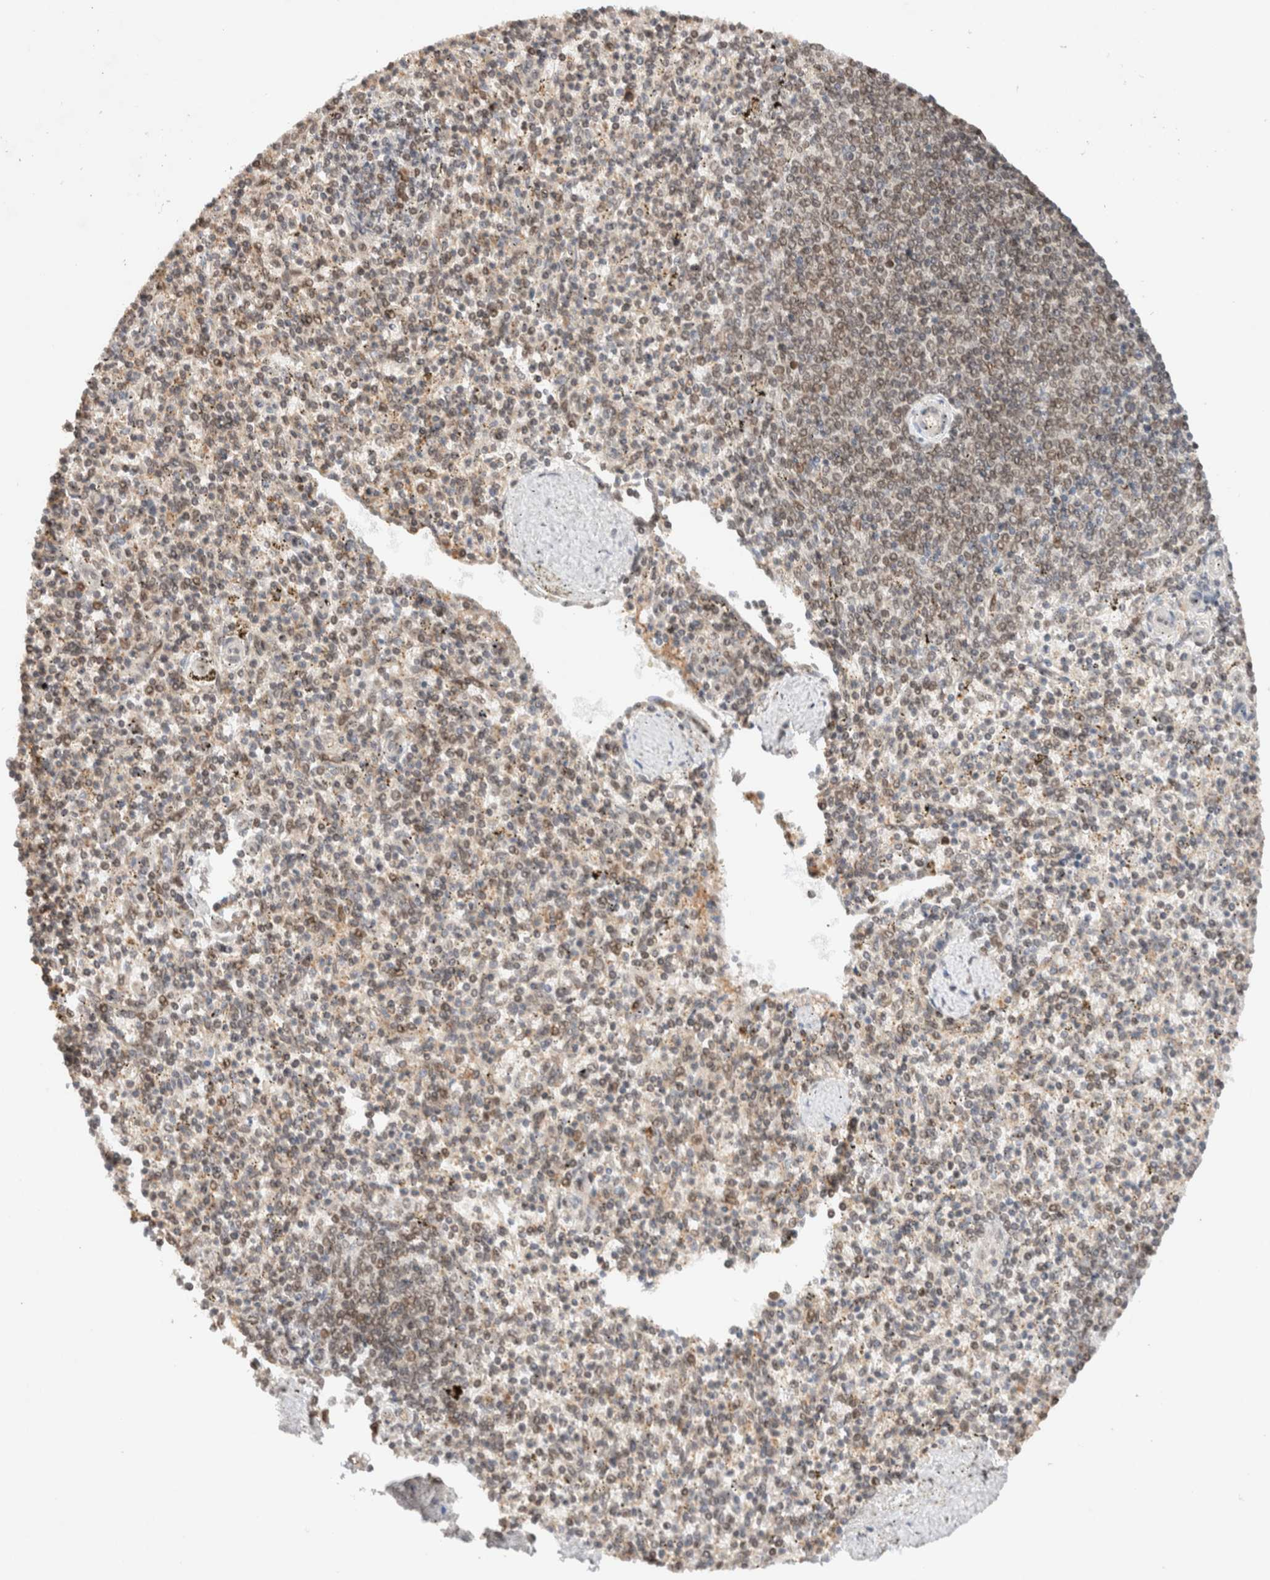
{"staining": {"intensity": "moderate", "quantity": "<25%", "location": "nuclear"}, "tissue": "spleen", "cell_type": "Cells in red pulp", "image_type": "normal", "snomed": [{"axis": "morphology", "description": "Normal tissue, NOS"}, {"axis": "topography", "description": "Spleen"}], "caption": "A brown stain shows moderate nuclear positivity of a protein in cells in red pulp of normal human spleen. Using DAB (3,3'-diaminobenzidine) (brown) and hematoxylin (blue) stains, captured at high magnification using brightfield microscopy.", "gene": "TPR", "patient": {"sex": "male", "age": 72}}